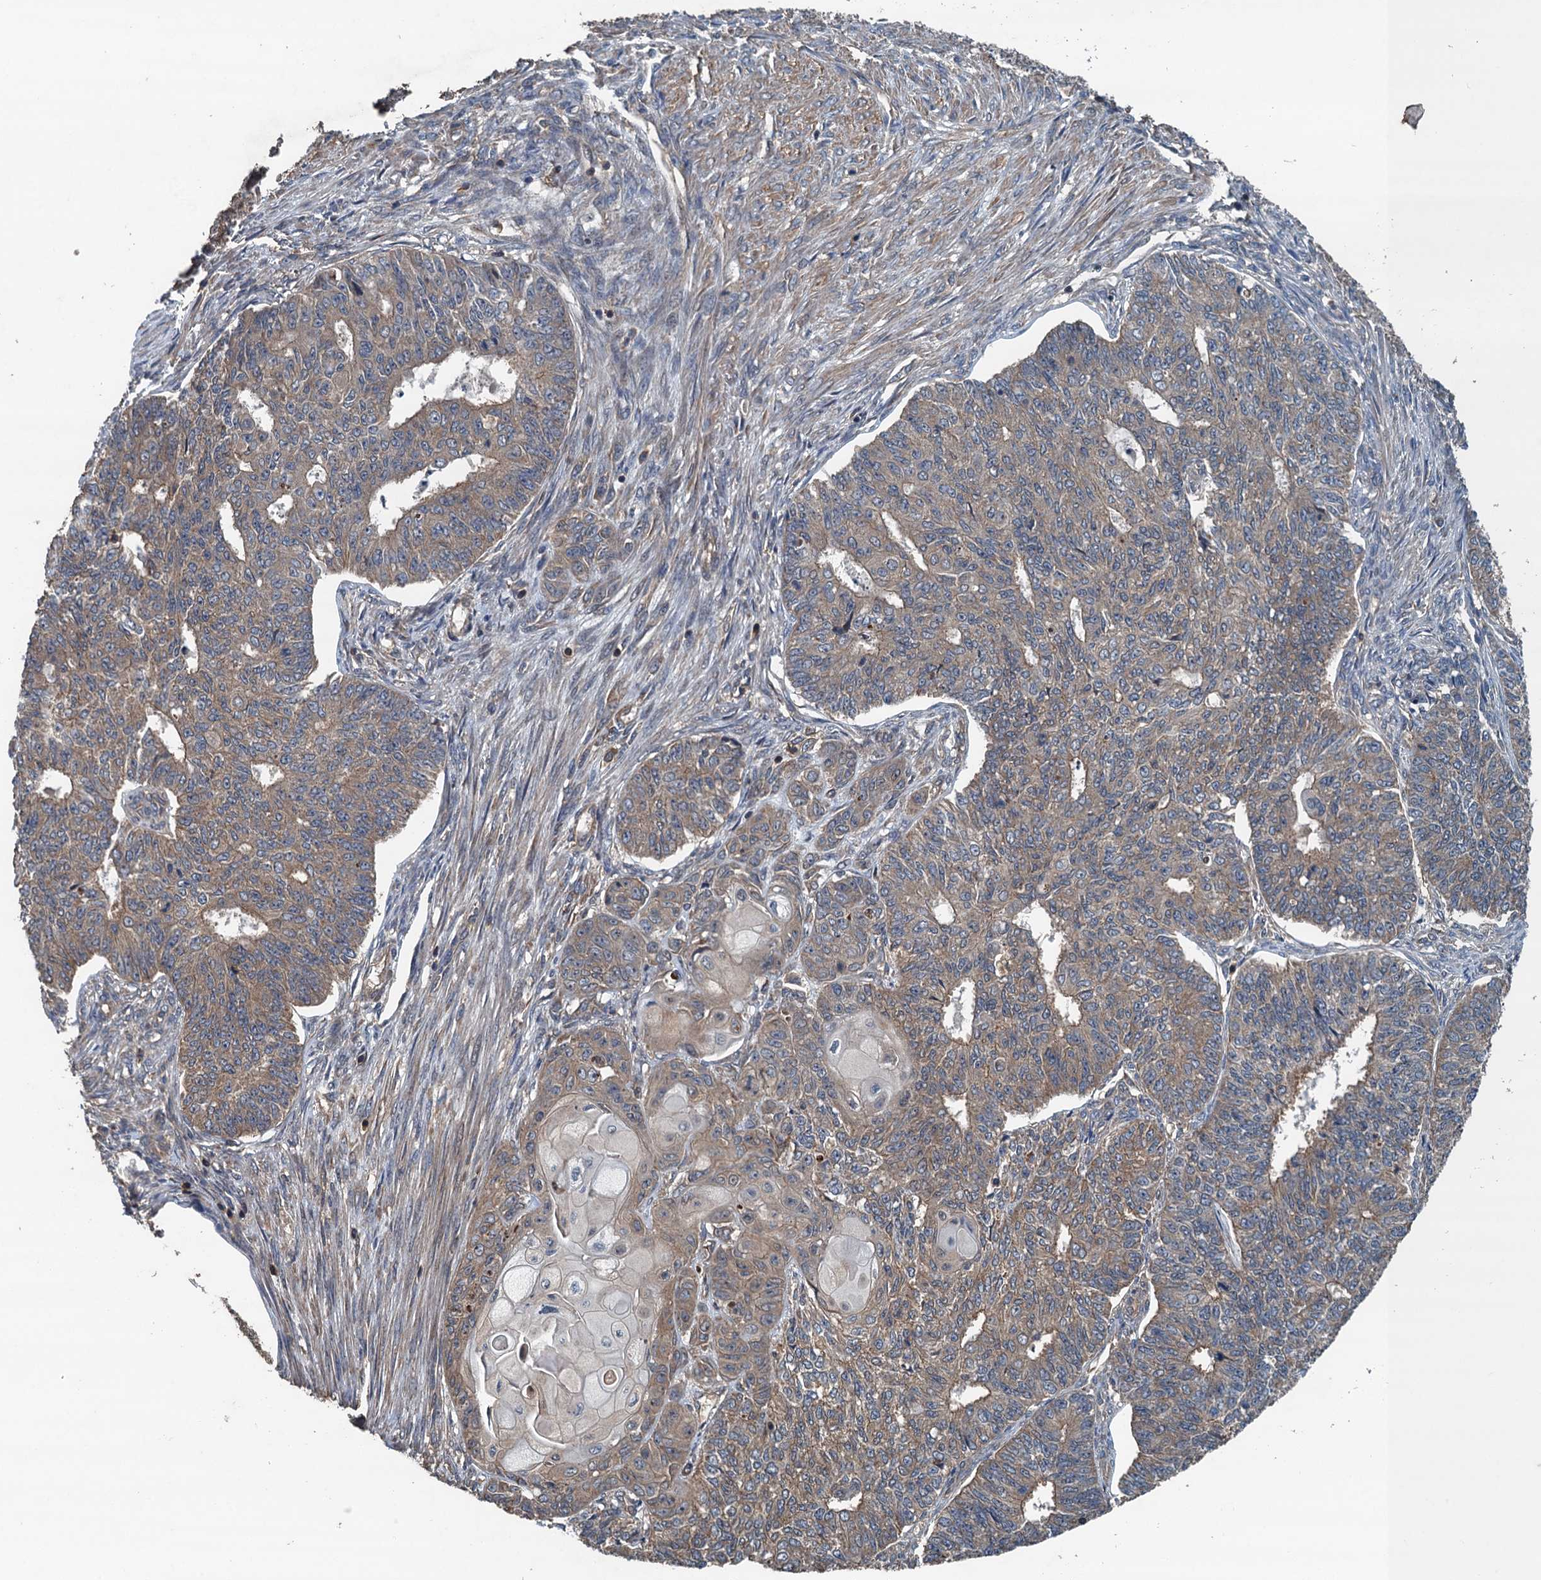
{"staining": {"intensity": "weak", "quantity": "25%-75%", "location": "cytoplasmic/membranous"}, "tissue": "endometrial cancer", "cell_type": "Tumor cells", "image_type": "cancer", "snomed": [{"axis": "morphology", "description": "Adenocarcinoma, NOS"}, {"axis": "topography", "description": "Endometrium"}], "caption": "An immunohistochemistry (IHC) histopathology image of neoplastic tissue is shown. Protein staining in brown labels weak cytoplasmic/membranous positivity in adenocarcinoma (endometrial) within tumor cells.", "gene": "BORCS5", "patient": {"sex": "female", "age": 32}}